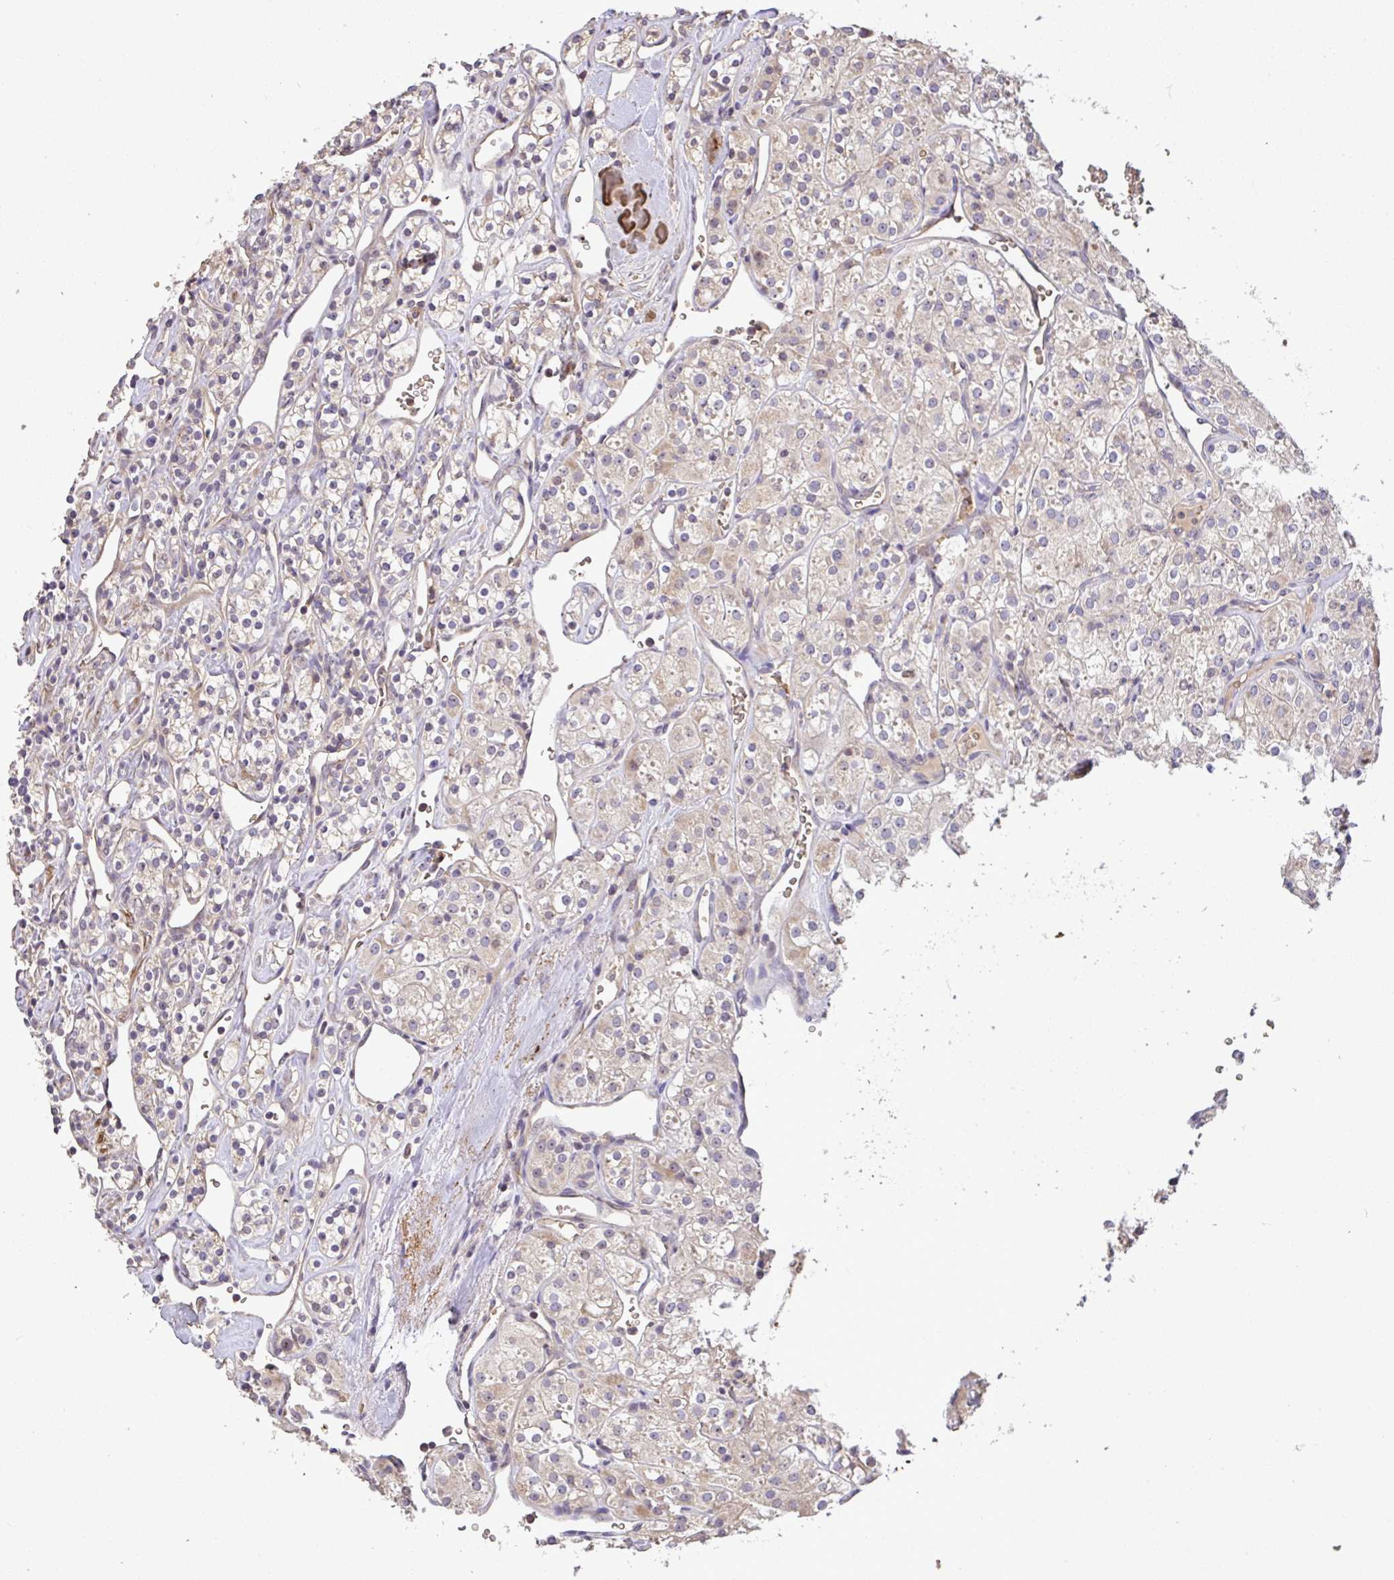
{"staining": {"intensity": "negative", "quantity": "none", "location": "none"}, "tissue": "renal cancer", "cell_type": "Tumor cells", "image_type": "cancer", "snomed": [{"axis": "morphology", "description": "Adenocarcinoma, NOS"}, {"axis": "topography", "description": "Kidney"}], "caption": "An image of renal cancer (adenocarcinoma) stained for a protein demonstrates no brown staining in tumor cells. Nuclei are stained in blue.", "gene": "C1QTNF9B", "patient": {"sex": "male", "age": 77}}